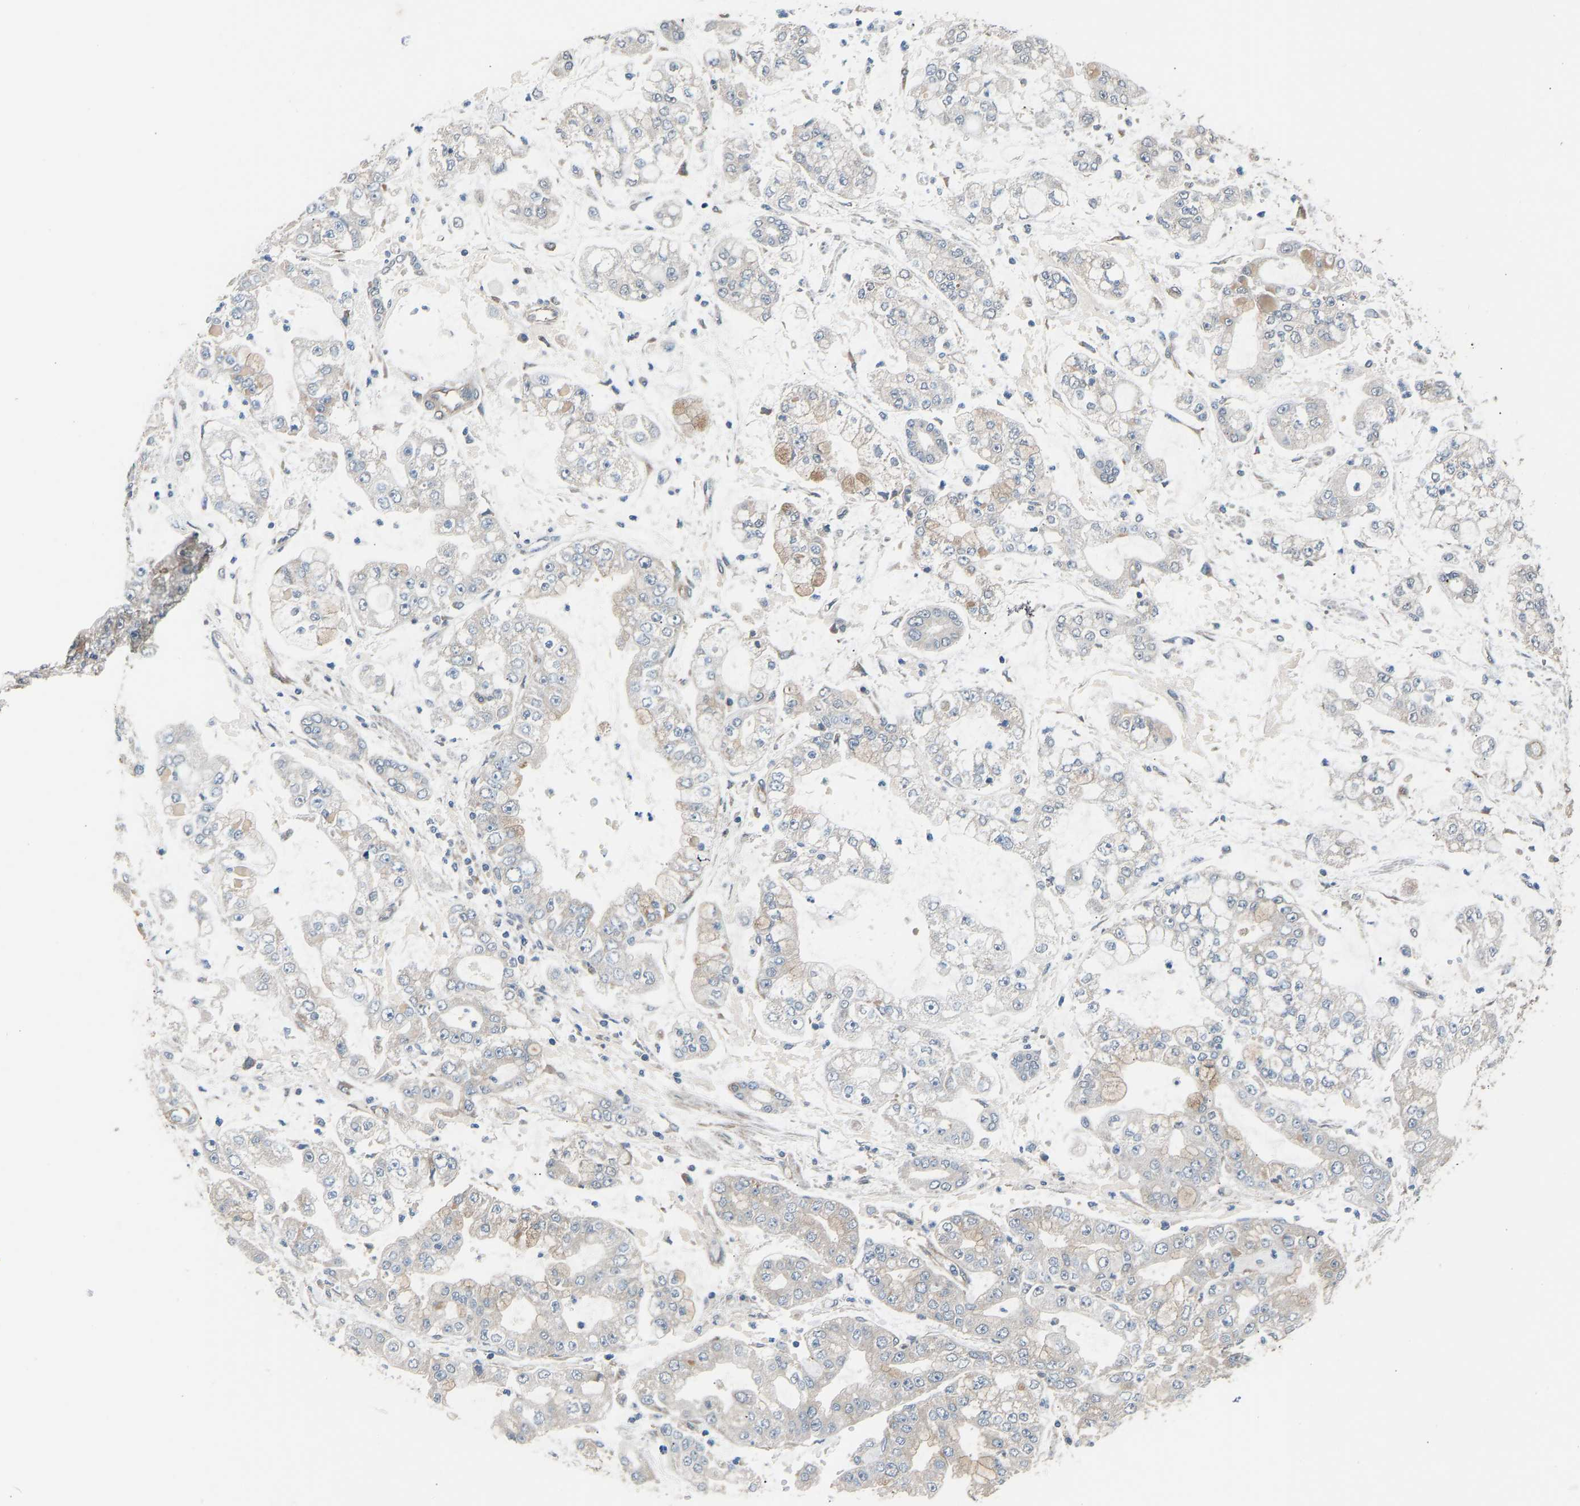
{"staining": {"intensity": "weak", "quantity": "25%-75%", "location": "cytoplasmic/membranous"}, "tissue": "stomach cancer", "cell_type": "Tumor cells", "image_type": "cancer", "snomed": [{"axis": "morphology", "description": "Adenocarcinoma, NOS"}, {"axis": "topography", "description": "Stomach"}], "caption": "DAB immunohistochemical staining of stomach adenocarcinoma reveals weak cytoplasmic/membranous protein staining in approximately 25%-75% of tumor cells.", "gene": "SLC43A1", "patient": {"sex": "male", "age": 76}}